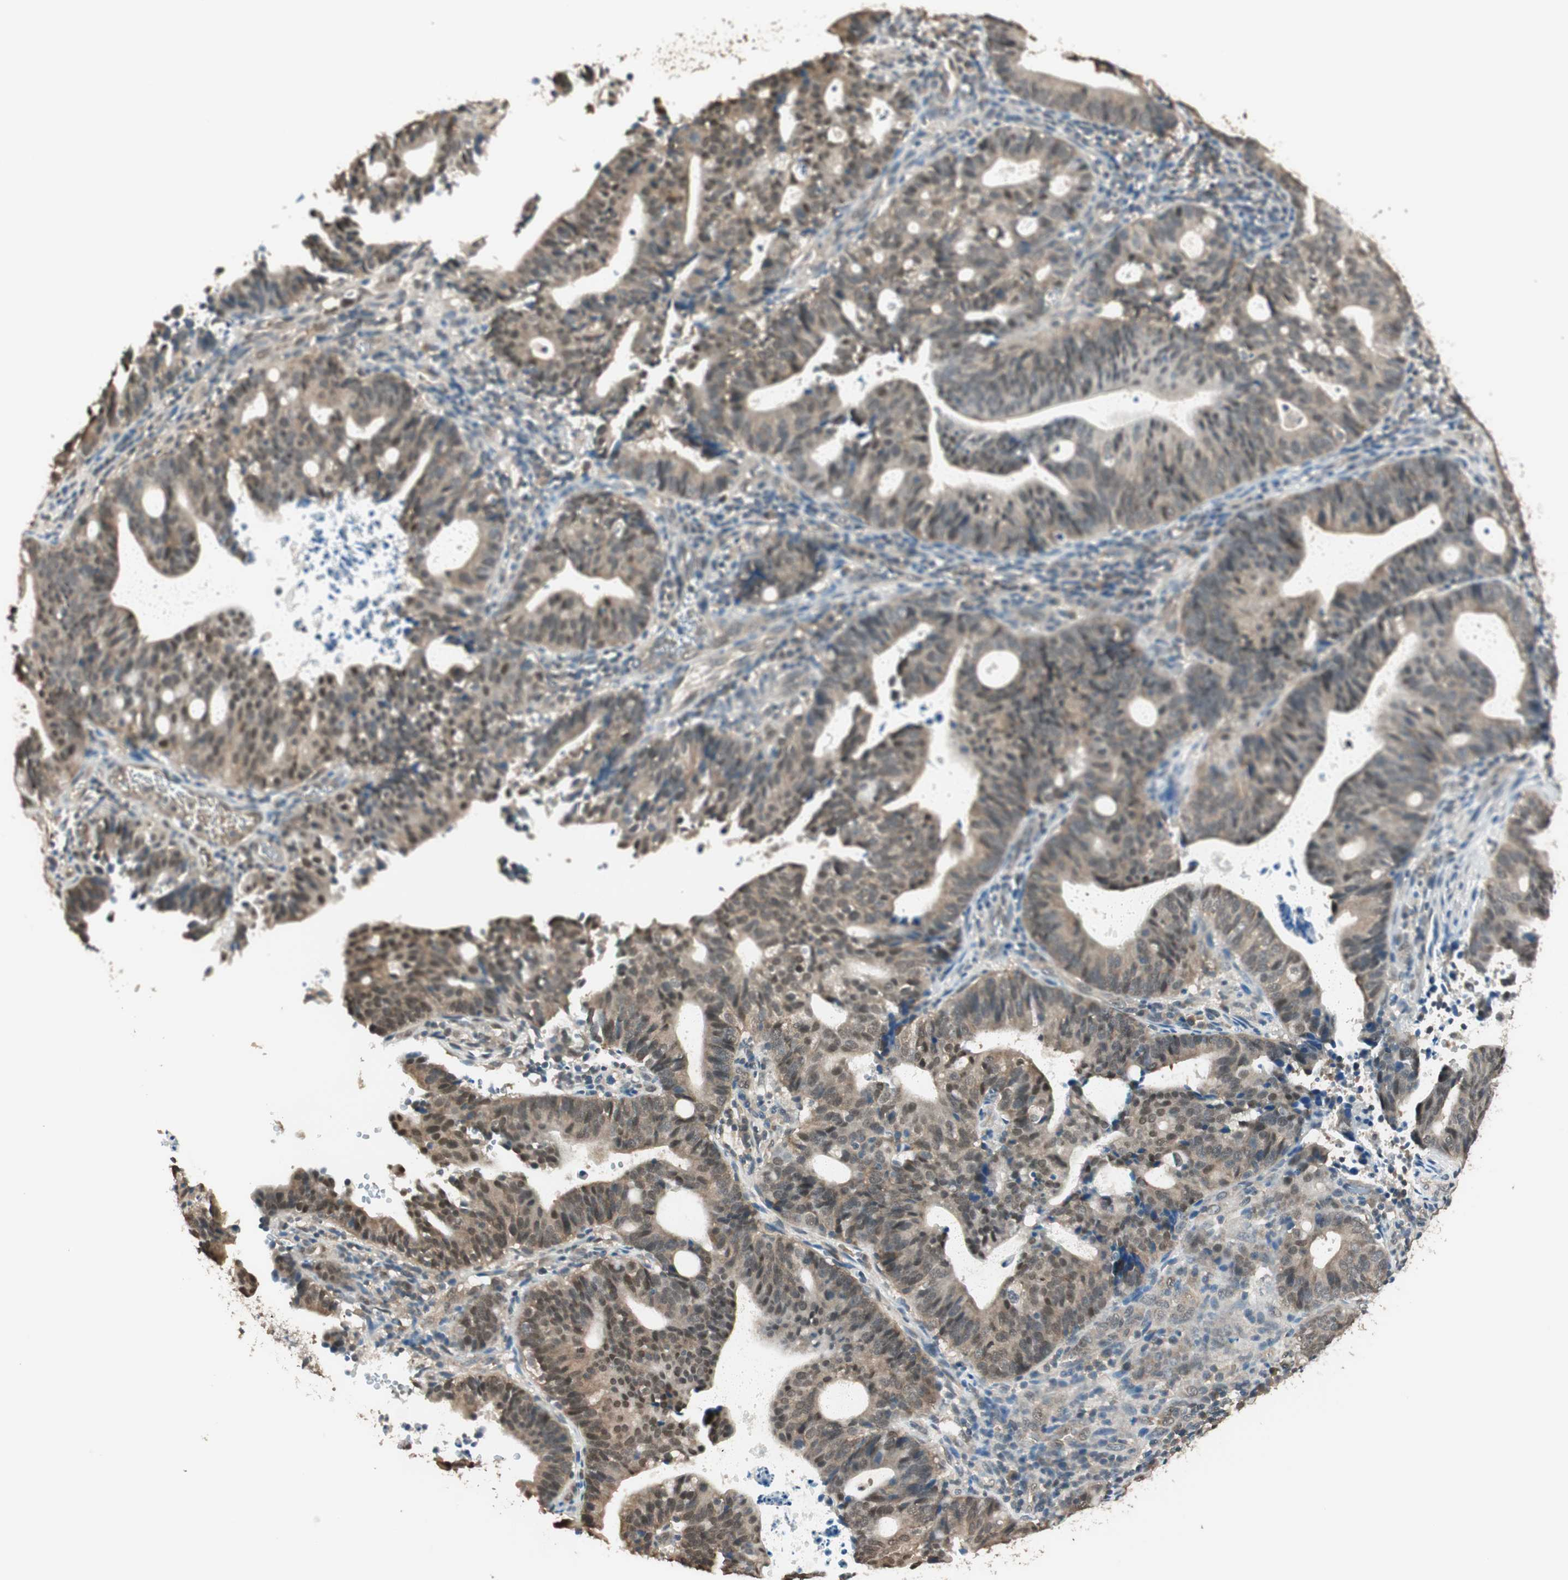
{"staining": {"intensity": "moderate", "quantity": ">75%", "location": "cytoplasmic/membranous,nuclear"}, "tissue": "endometrial cancer", "cell_type": "Tumor cells", "image_type": "cancer", "snomed": [{"axis": "morphology", "description": "Adenocarcinoma, NOS"}, {"axis": "topography", "description": "Uterus"}], "caption": "Approximately >75% of tumor cells in endometrial cancer reveal moderate cytoplasmic/membranous and nuclear protein positivity as visualized by brown immunohistochemical staining.", "gene": "USP5", "patient": {"sex": "female", "age": 83}}